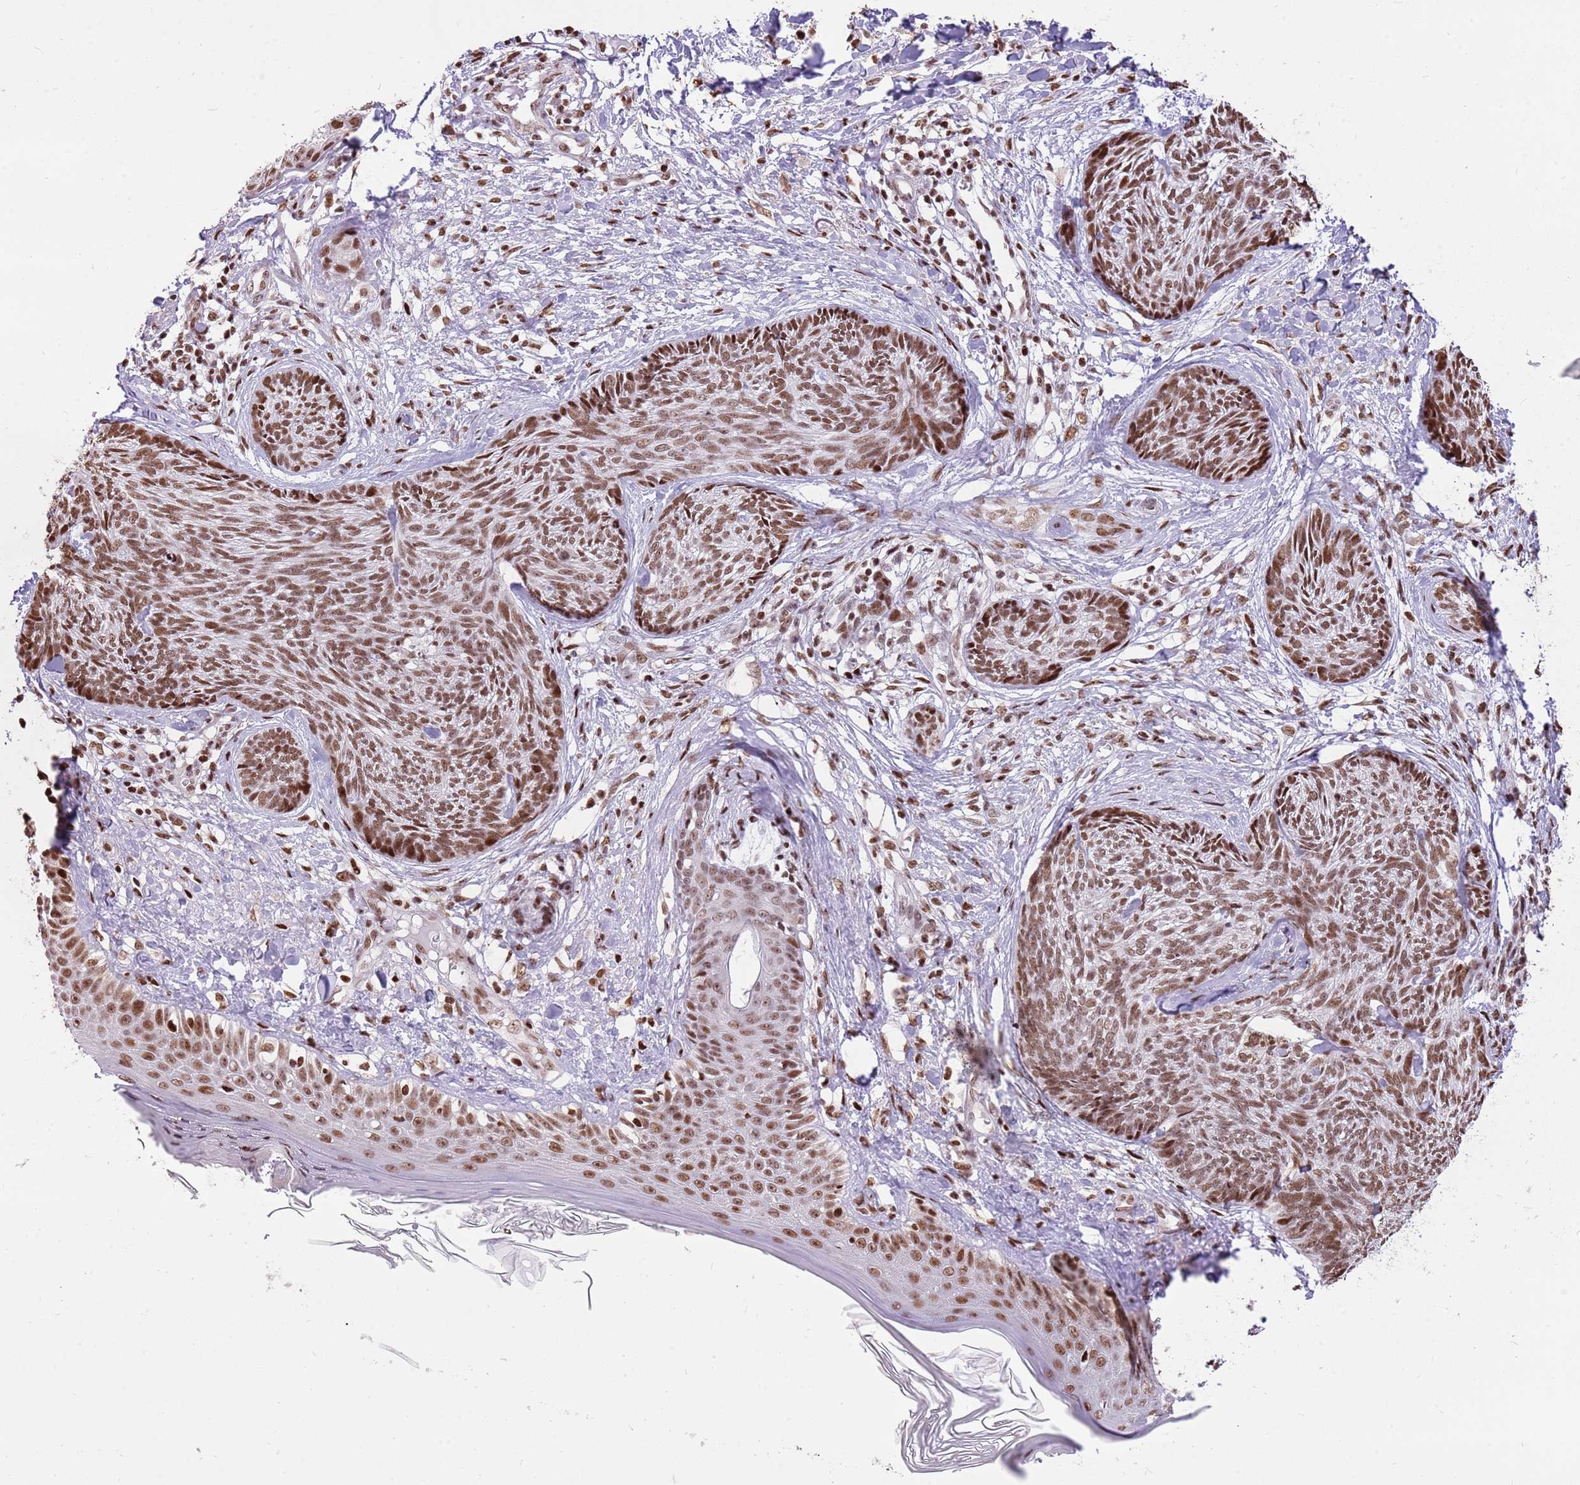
{"staining": {"intensity": "moderate", "quantity": ">75%", "location": "nuclear"}, "tissue": "skin cancer", "cell_type": "Tumor cells", "image_type": "cancer", "snomed": [{"axis": "morphology", "description": "Basal cell carcinoma"}, {"axis": "topography", "description": "Skin"}], "caption": "Brown immunohistochemical staining in human skin basal cell carcinoma shows moderate nuclear positivity in about >75% of tumor cells.", "gene": "WASHC4", "patient": {"sex": "male", "age": 73}}